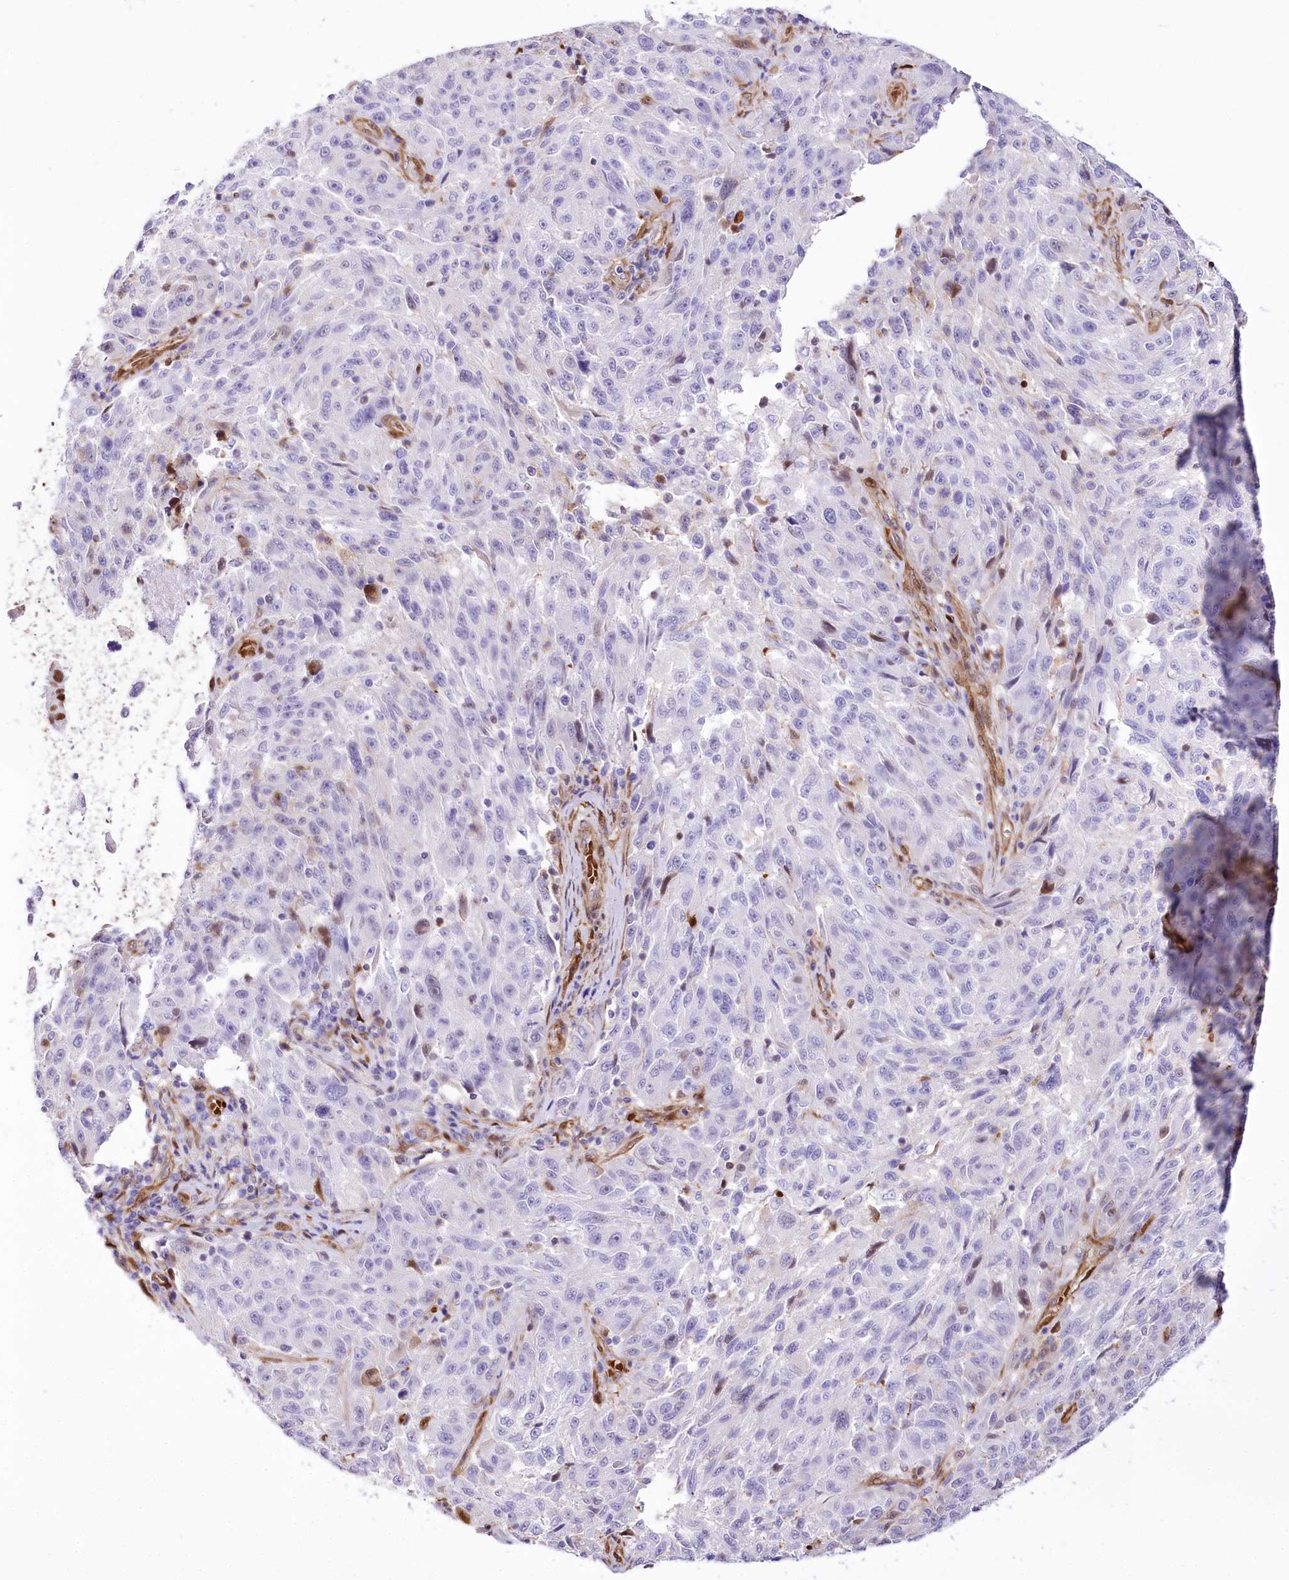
{"staining": {"intensity": "negative", "quantity": "none", "location": "none"}, "tissue": "melanoma", "cell_type": "Tumor cells", "image_type": "cancer", "snomed": [{"axis": "morphology", "description": "Malignant melanoma, NOS"}, {"axis": "topography", "description": "Skin"}], "caption": "The photomicrograph reveals no significant expression in tumor cells of melanoma. The staining is performed using DAB (3,3'-diaminobenzidine) brown chromogen with nuclei counter-stained in using hematoxylin.", "gene": "PTMS", "patient": {"sex": "male", "age": 53}}